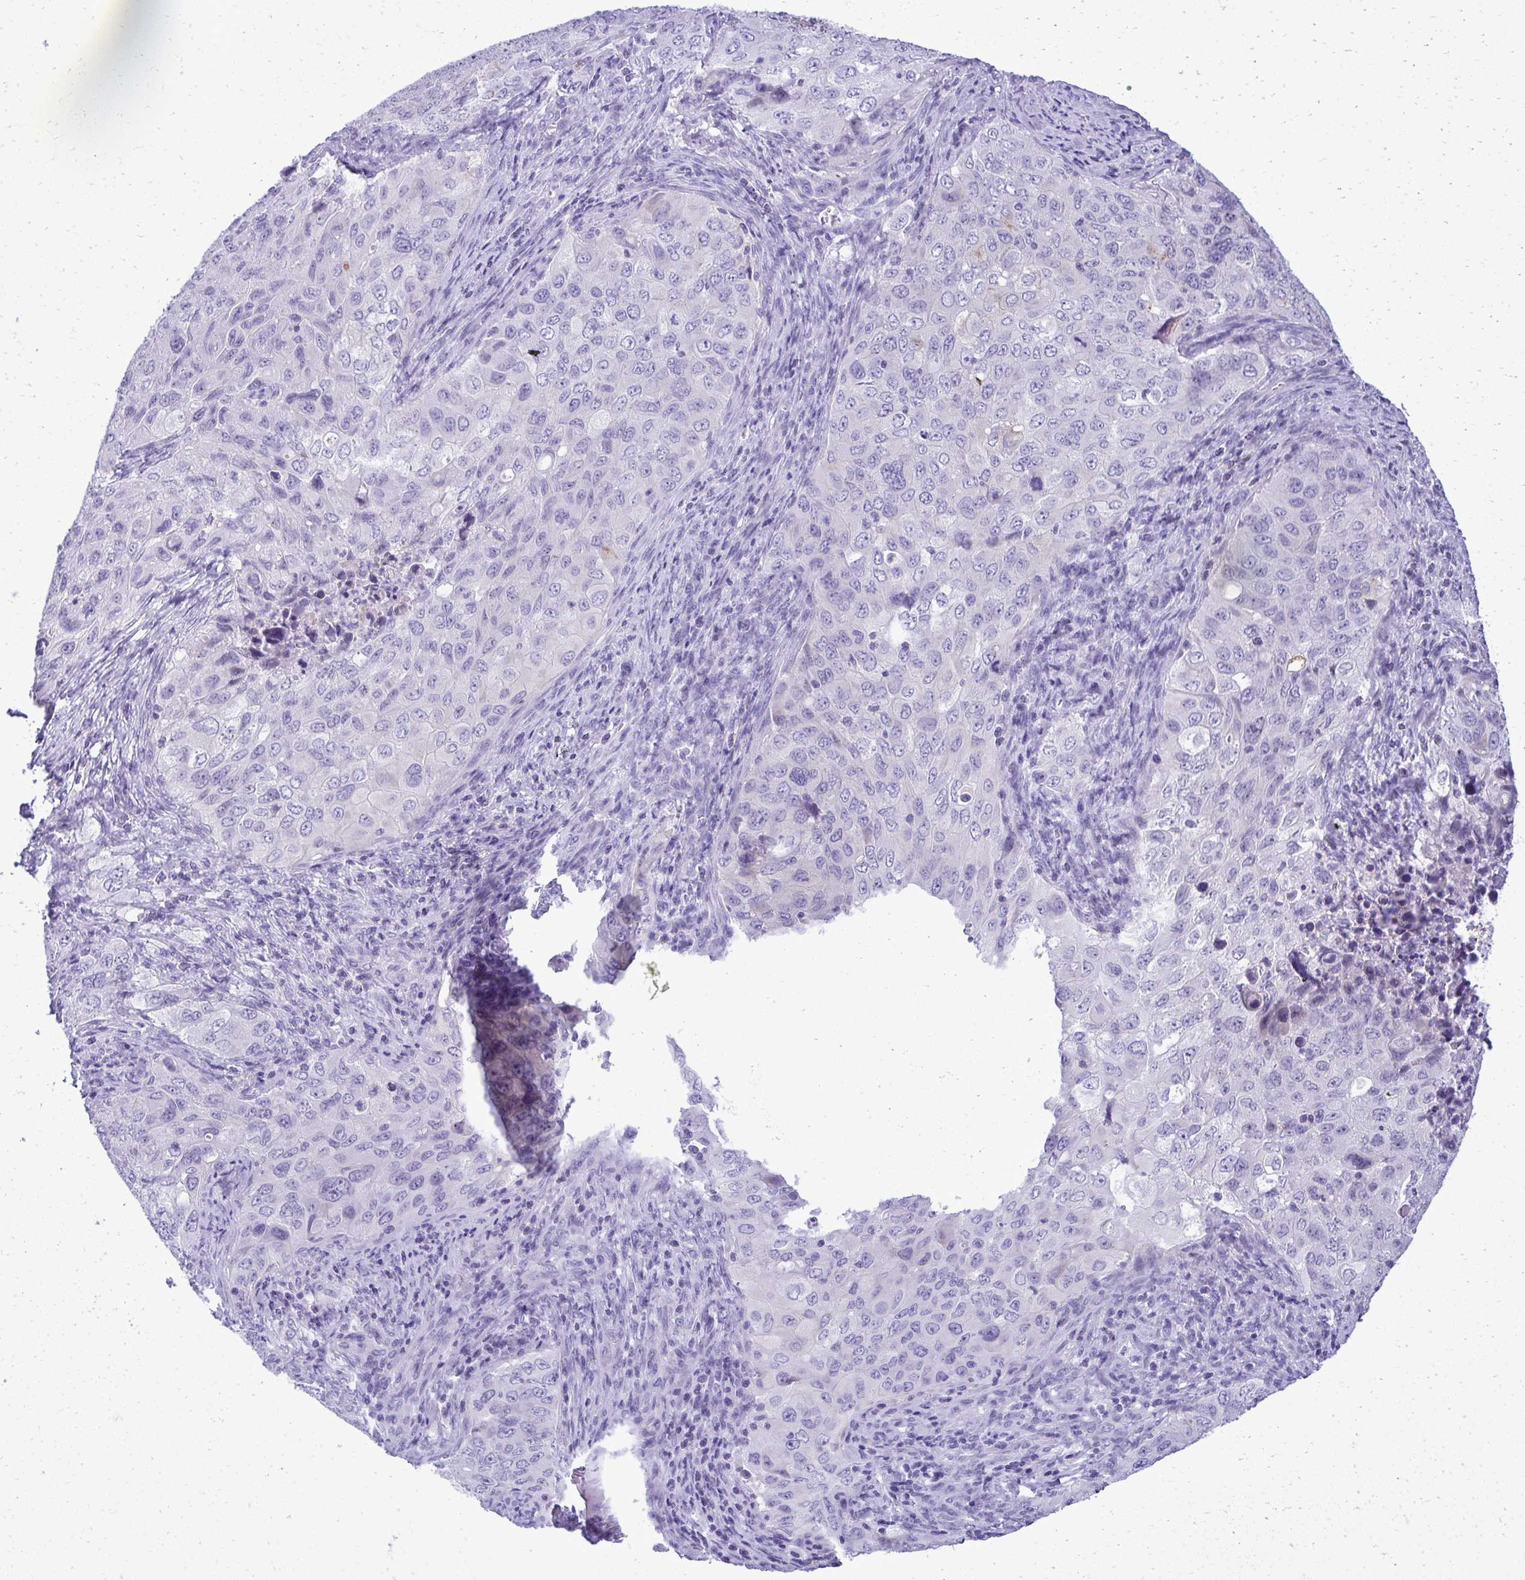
{"staining": {"intensity": "negative", "quantity": "none", "location": "none"}, "tissue": "lung cancer", "cell_type": "Tumor cells", "image_type": "cancer", "snomed": [{"axis": "morphology", "description": "Adenocarcinoma, NOS"}, {"axis": "morphology", "description": "Adenocarcinoma, metastatic, NOS"}, {"axis": "topography", "description": "Lymph node"}, {"axis": "topography", "description": "Lung"}], "caption": "There is no significant expression in tumor cells of lung adenocarcinoma.", "gene": "PITPNM3", "patient": {"sex": "female", "age": 42}}